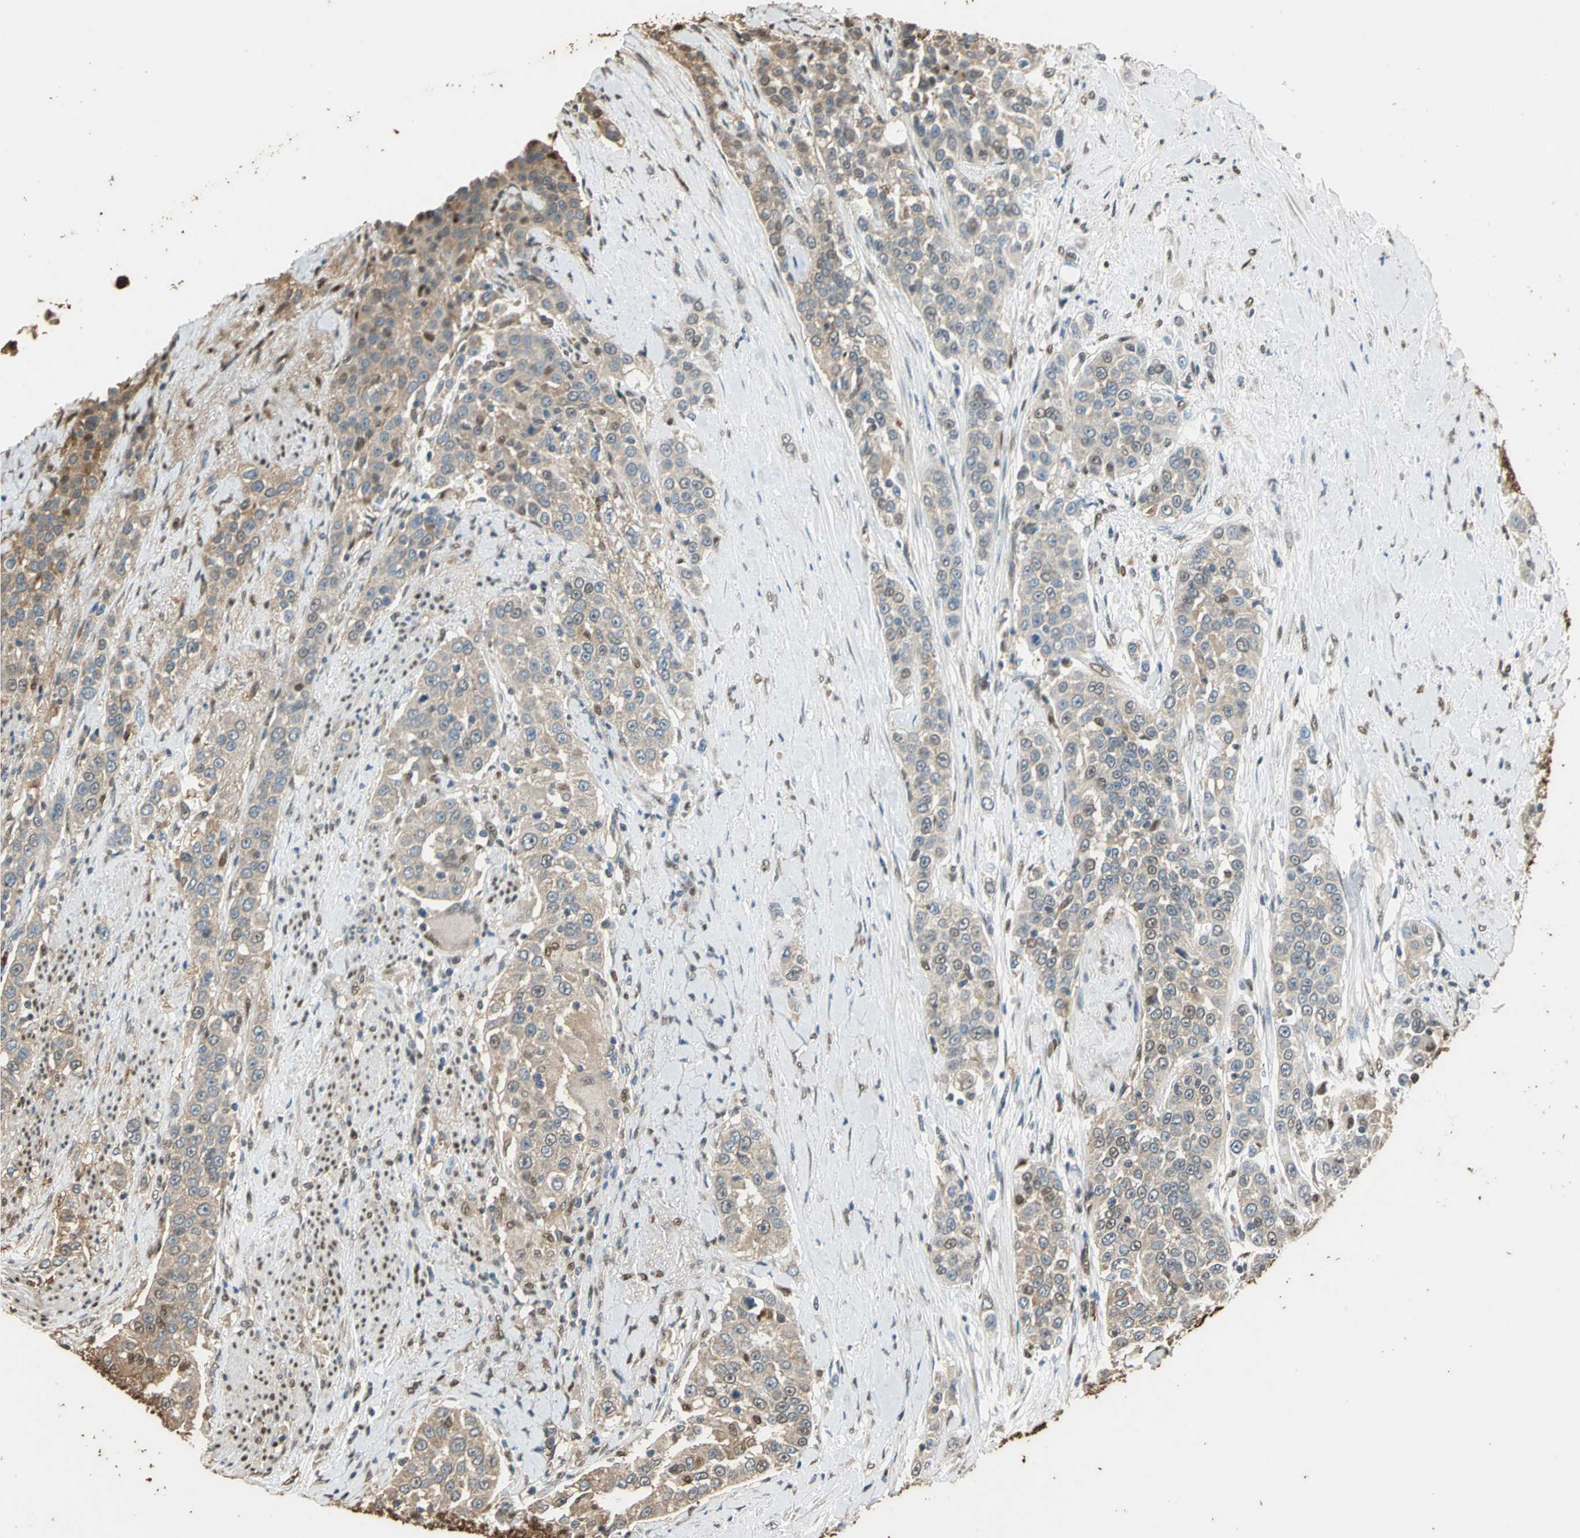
{"staining": {"intensity": "weak", "quantity": ">75%", "location": "cytoplasmic/membranous"}, "tissue": "urothelial cancer", "cell_type": "Tumor cells", "image_type": "cancer", "snomed": [{"axis": "morphology", "description": "Urothelial carcinoma, High grade"}, {"axis": "topography", "description": "Urinary bladder"}], "caption": "Approximately >75% of tumor cells in urothelial carcinoma (high-grade) reveal weak cytoplasmic/membranous protein positivity as visualized by brown immunohistochemical staining.", "gene": "GAPDH", "patient": {"sex": "female", "age": 80}}